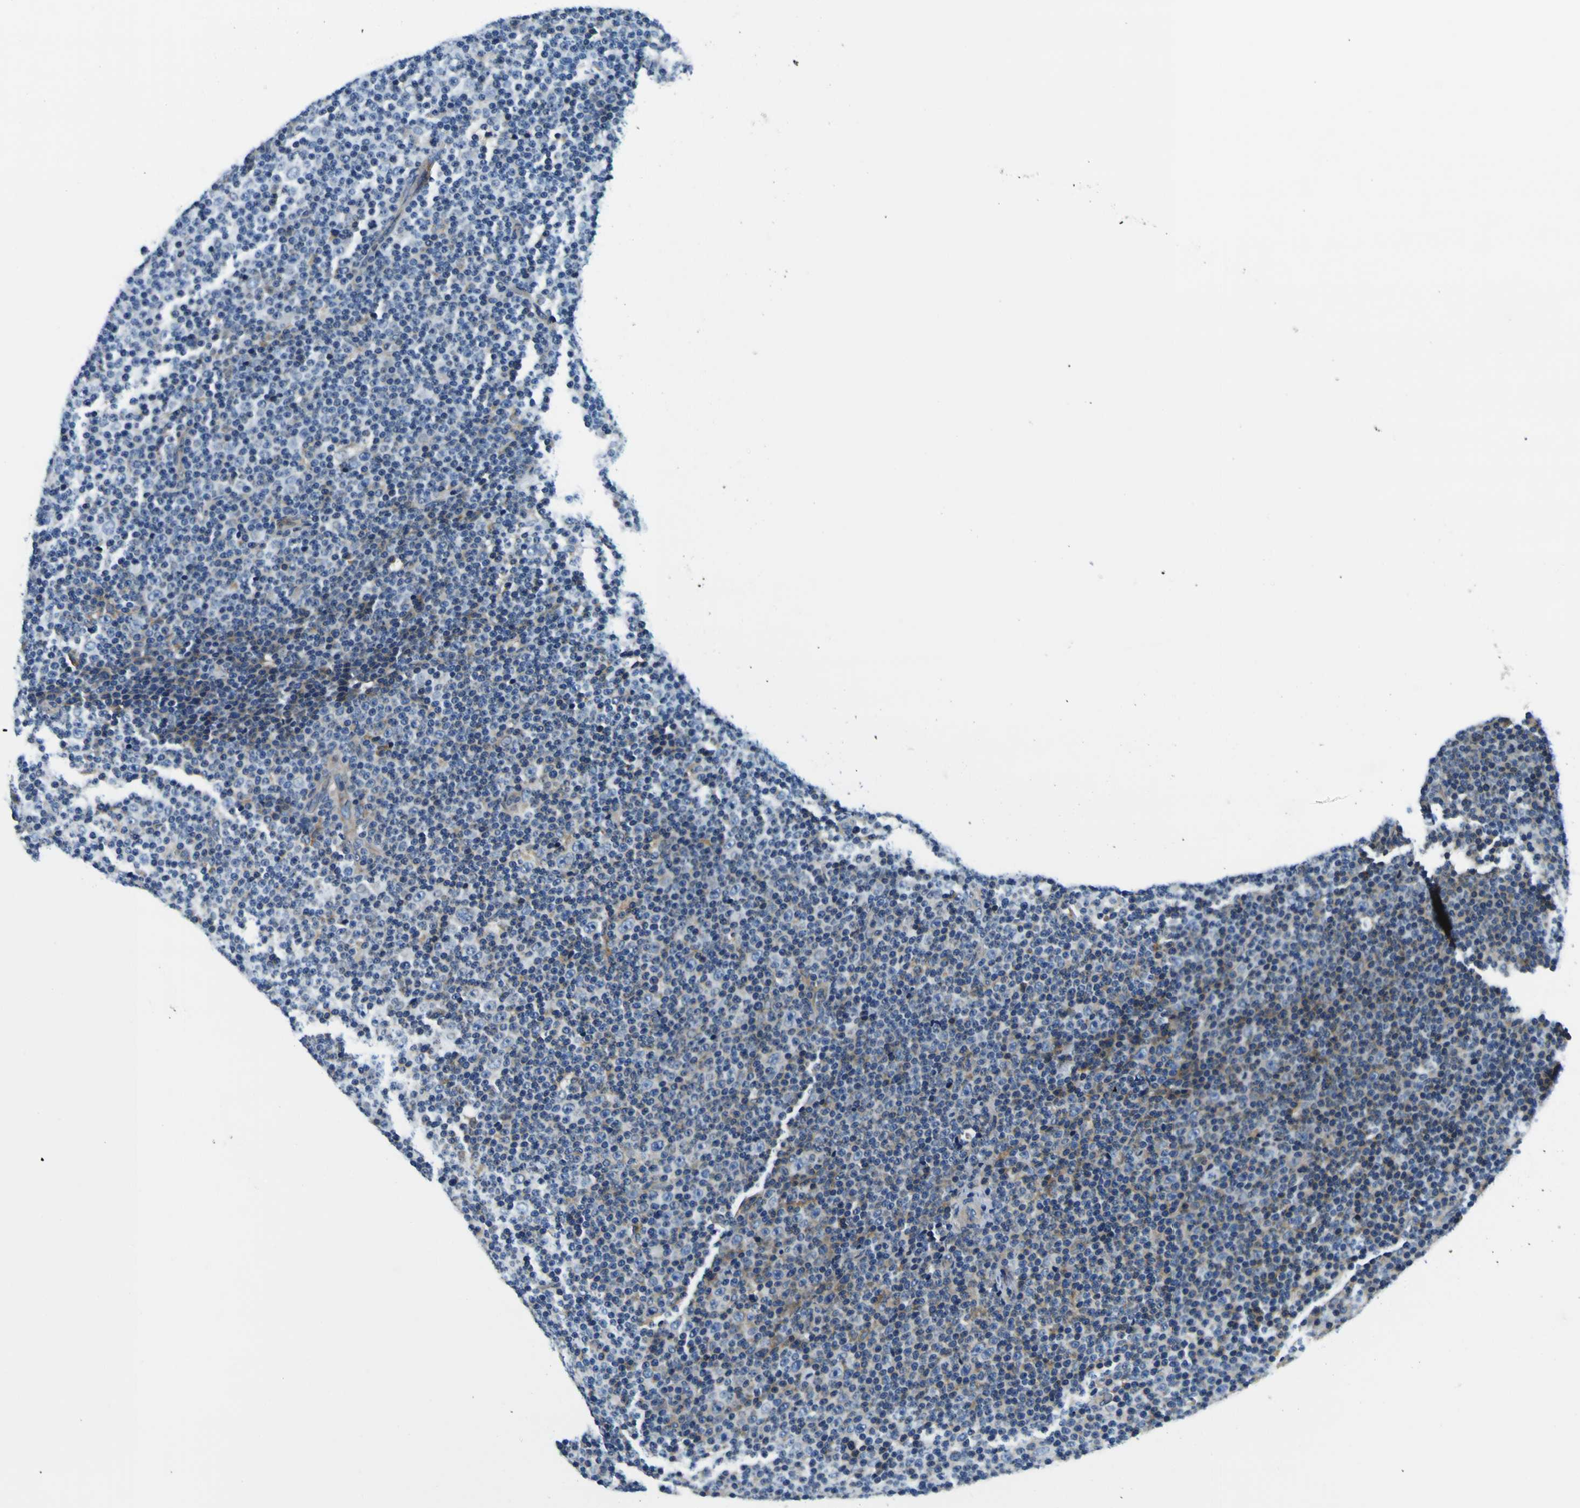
{"staining": {"intensity": "moderate", "quantity": "25%-75%", "location": "cytoplasmic/membranous"}, "tissue": "lymphoma", "cell_type": "Tumor cells", "image_type": "cancer", "snomed": [{"axis": "morphology", "description": "Malignant lymphoma, non-Hodgkin's type, Low grade"}, {"axis": "topography", "description": "Lymph node"}], "caption": "The histopathology image demonstrates a brown stain indicating the presence of a protein in the cytoplasmic/membranous of tumor cells in malignant lymphoma, non-Hodgkin's type (low-grade).", "gene": "CLSTN1", "patient": {"sex": "female", "age": 67}}